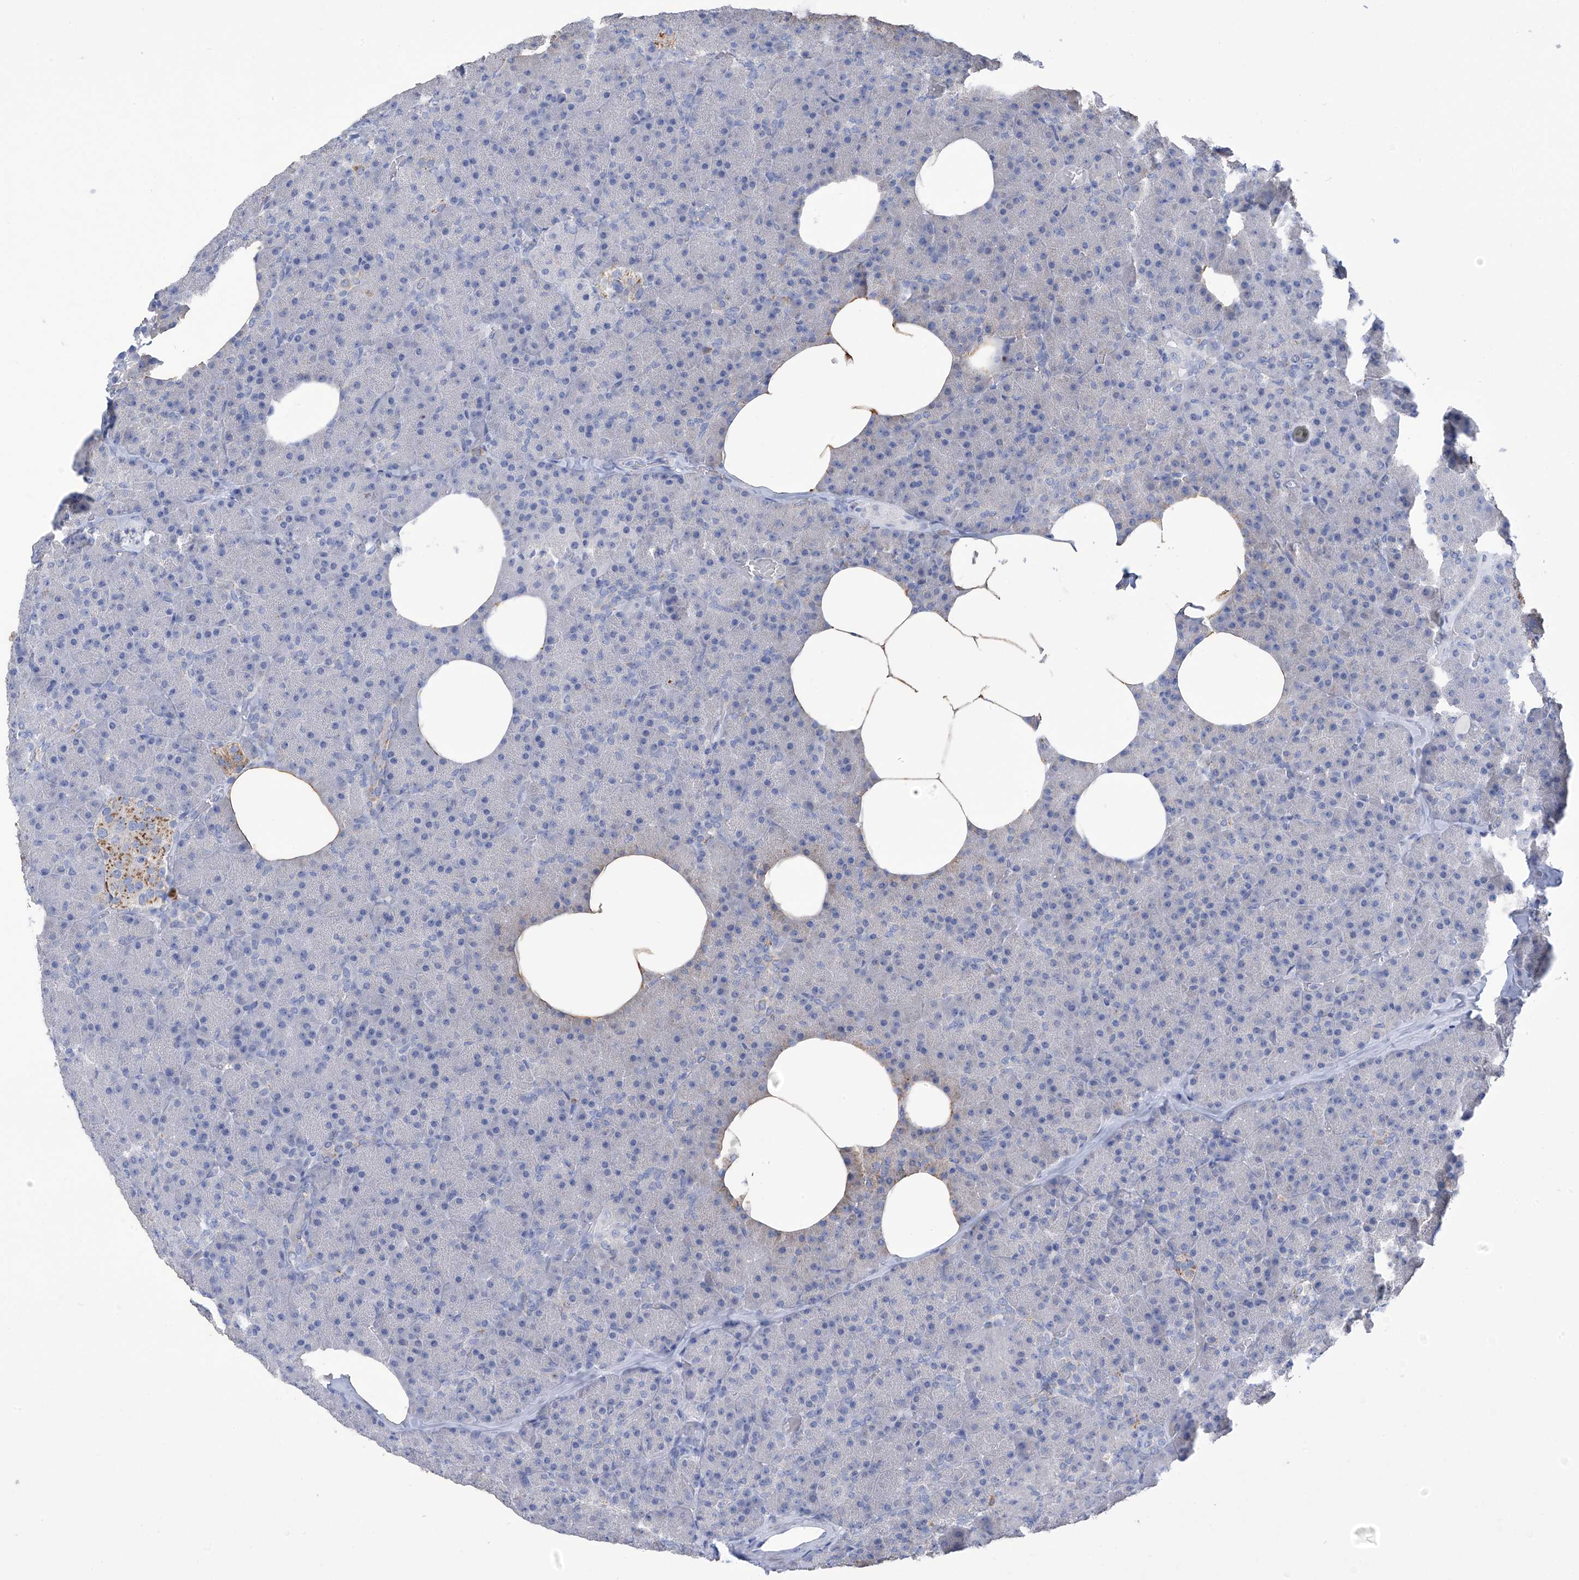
{"staining": {"intensity": "negative", "quantity": "none", "location": "none"}, "tissue": "pancreas", "cell_type": "Exocrine glandular cells", "image_type": "normal", "snomed": [{"axis": "morphology", "description": "Normal tissue, NOS"}, {"axis": "morphology", "description": "Carcinoid, malignant, NOS"}, {"axis": "topography", "description": "Pancreas"}], "caption": "High magnification brightfield microscopy of benign pancreas stained with DAB (brown) and counterstained with hematoxylin (blue): exocrine glandular cells show no significant expression. (DAB (3,3'-diaminobenzidine) immunohistochemistry (IHC), high magnification).", "gene": "OGT", "patient": {"sex": "female", "age": 35}}